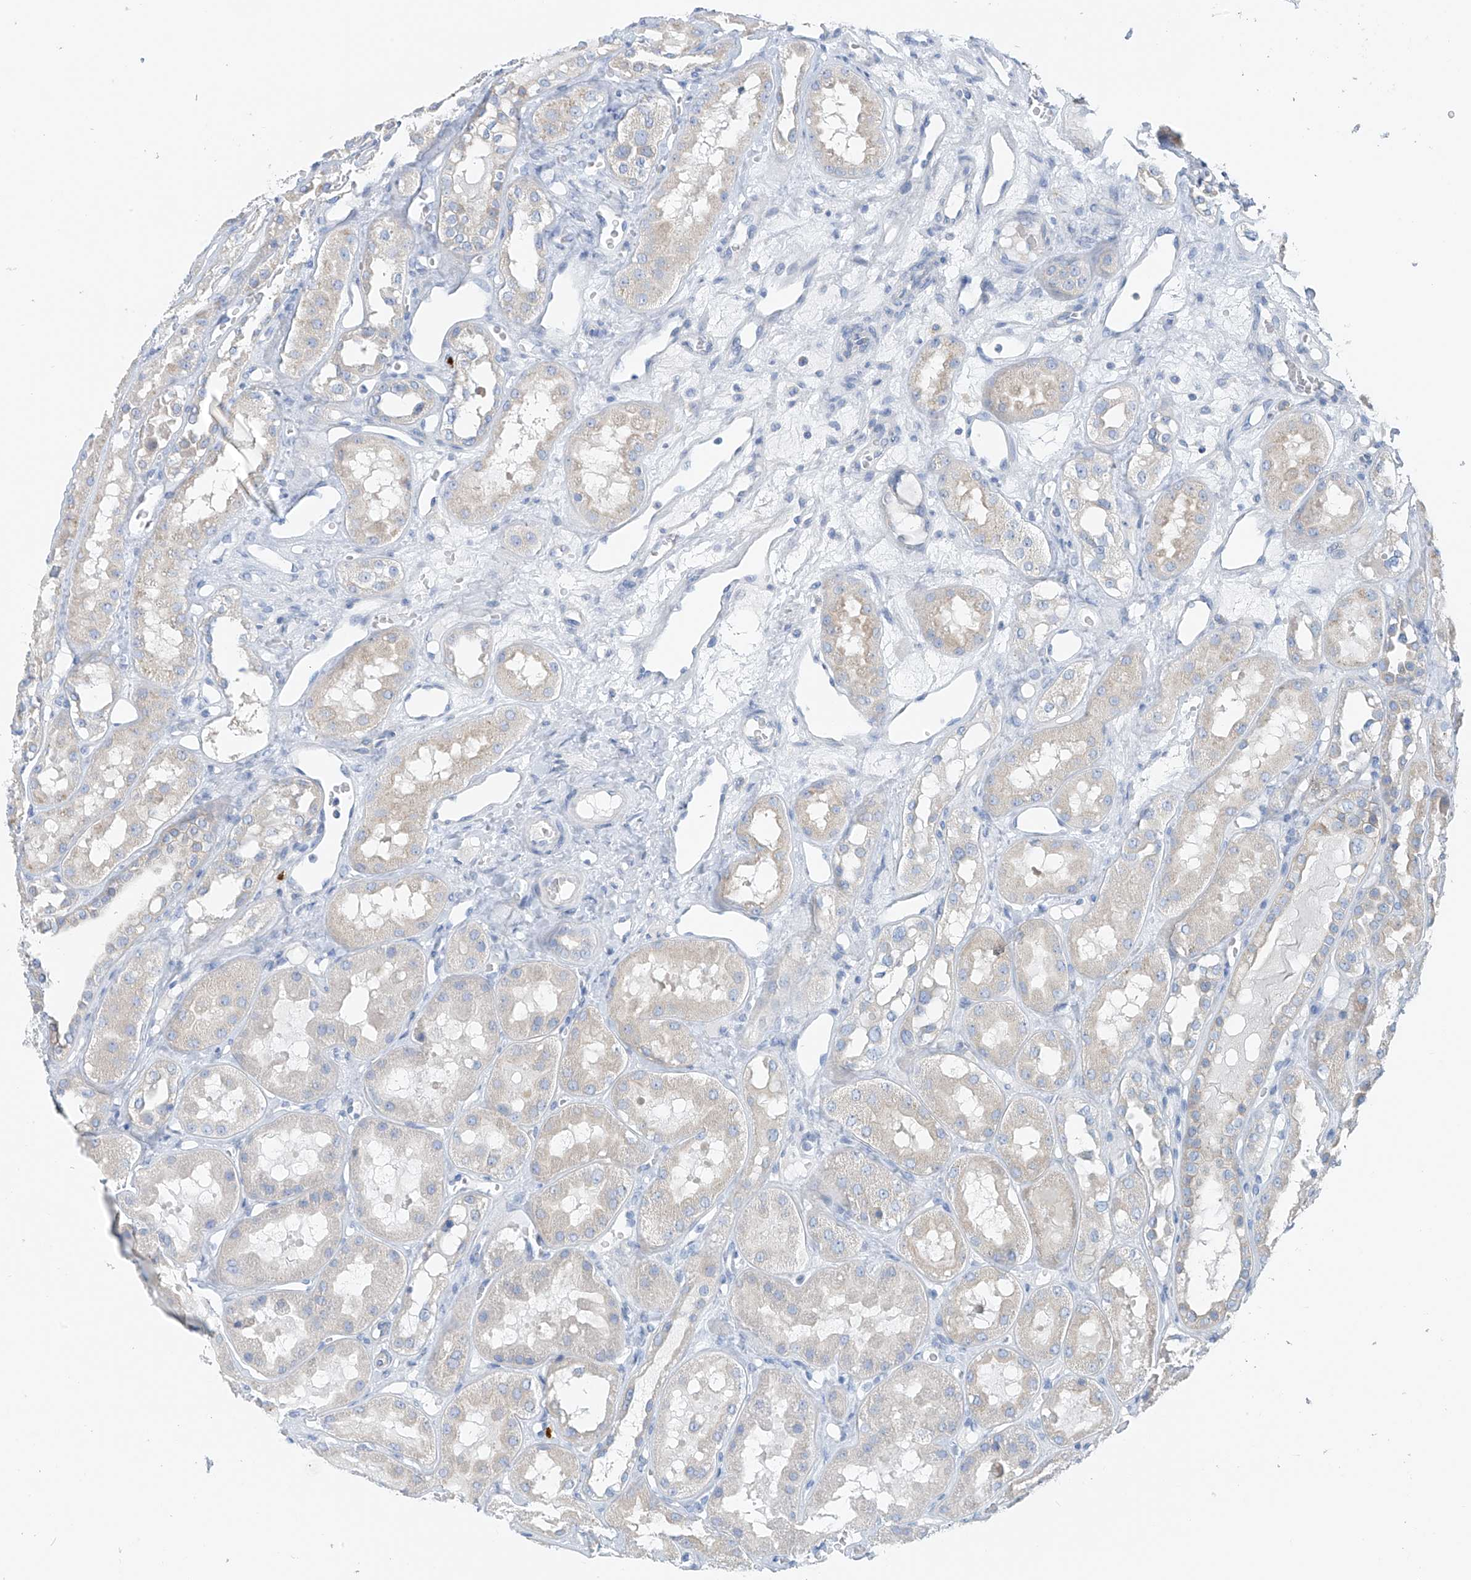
{"staining": {"intensity": "negative", "quantity": "none", "location": "none"}, "tissue": "kidney", "cell_type": "Cells in glomeruli", "image_type": "normal", "snomed": [{"axis": "morphology", "description": "Normal tissue, NOS"}, {"axis": "topography", "description": "Kidney"}], "caption": "A high-resolution histopathology image shows immunohistochemistry (IHC) staining of normal kidney, which displays no significant expression in cells in glomeruli. (Immunohistochemistry (ihc), brightfield microscopy, high magnification).", "gene": "POMGNT2", "patient": {"sex": "male", "age": 16}}